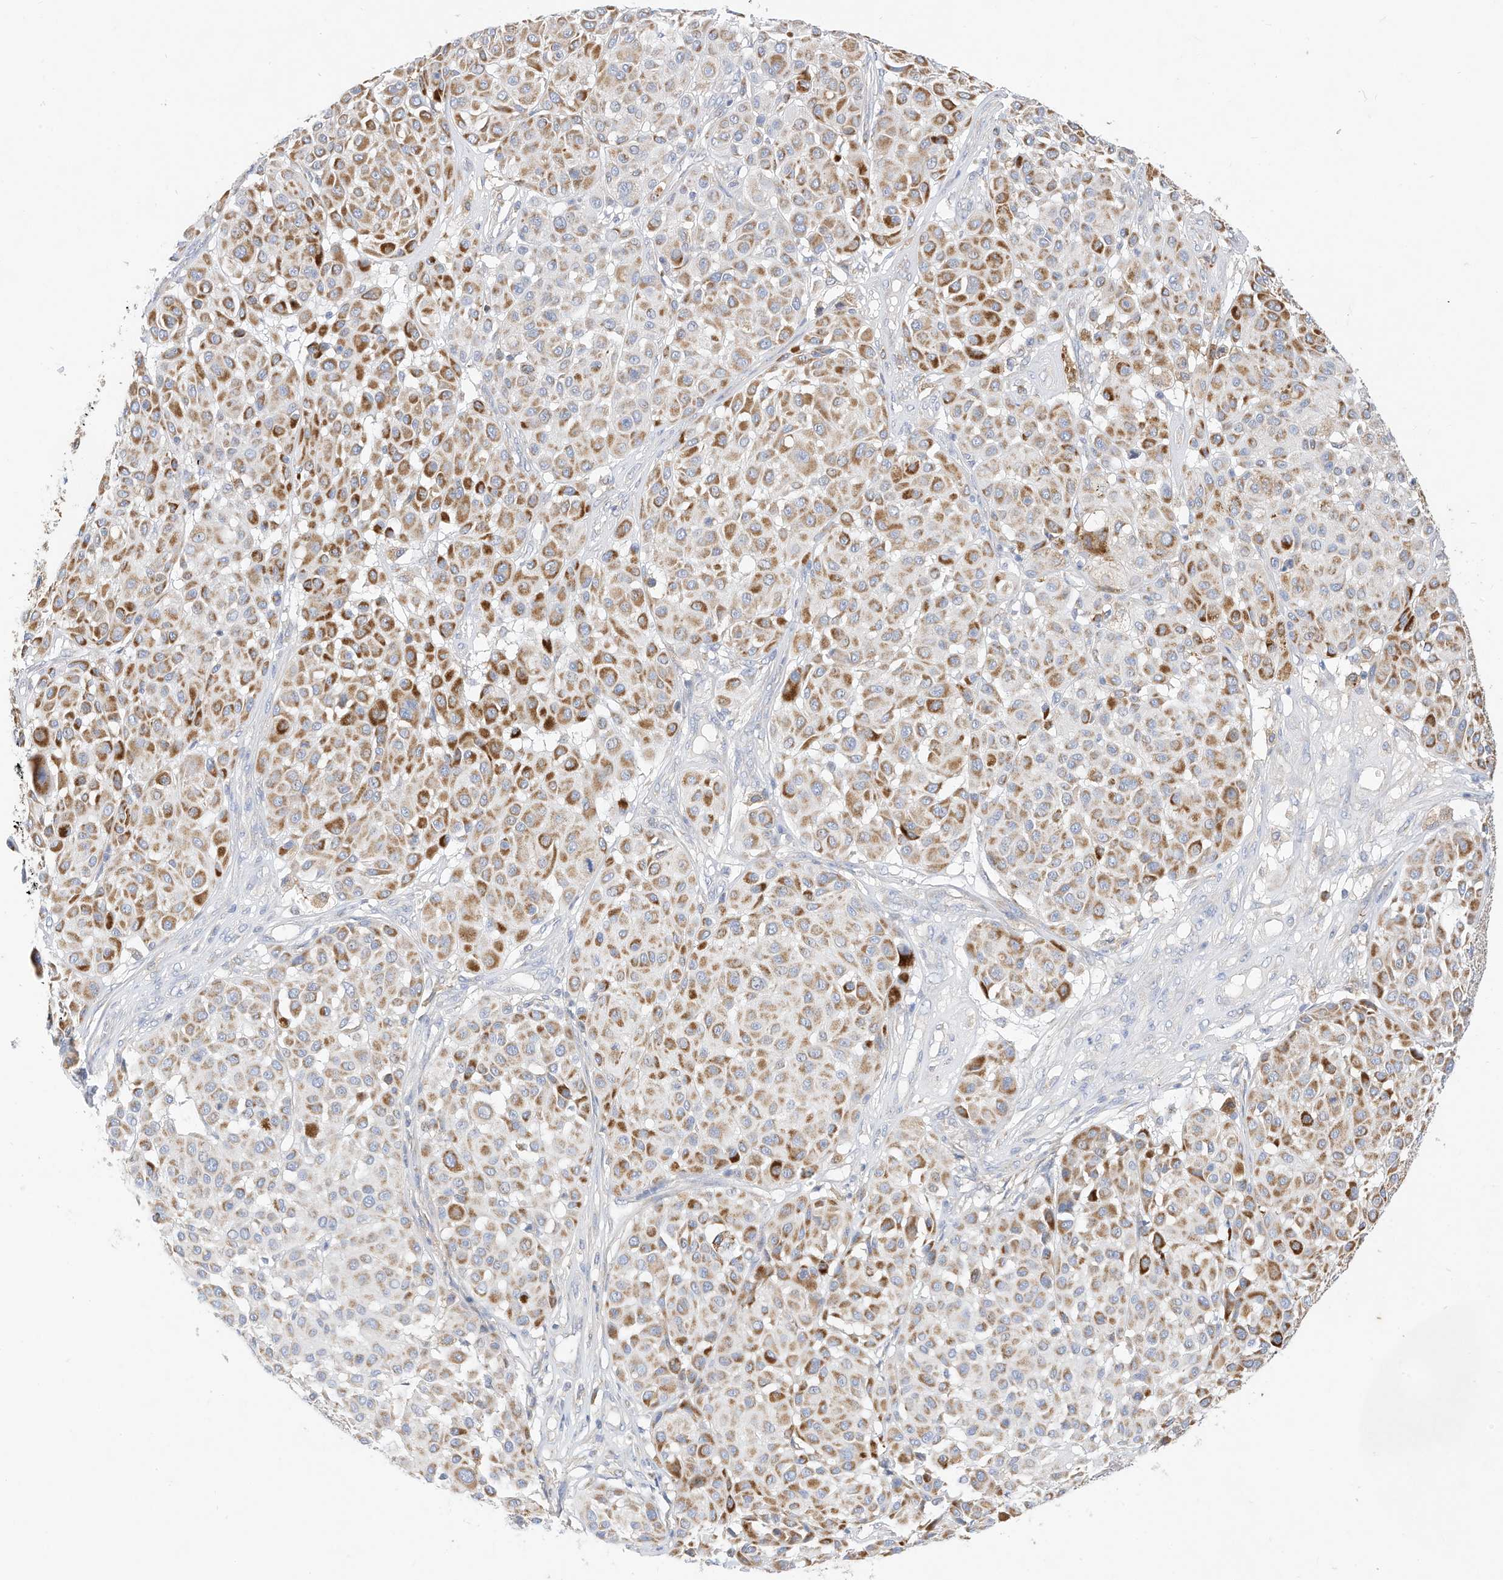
{"staining": {"intensity": "moderate", "quantity": ">75%", "location": "cytoplasmic/membranous"}, "tissue": "melanoma", "cell_type": "Tumor cells", "image_type": "cancer", "snomed": [{"axis": "morphology", "description": "Malignant melanoma, Metastatic site"}, {"axis": "topography", "description": "Soft tissue"}], "caption": "Immunohistochemical staining of malignant melanoma (metastatic site) exhibits medium levels of moderate cytoplasmic/membranous protein positivity in approximately >75% of tumor cells. The staining is performed using DAB (3,3'-diaminobenzidine) brown chromogen to label protein expression. The nuclei are counter-stained blue using hematoxylin.", "gene": "RHOH", "patient": {"sex": "male", "age": 41}}